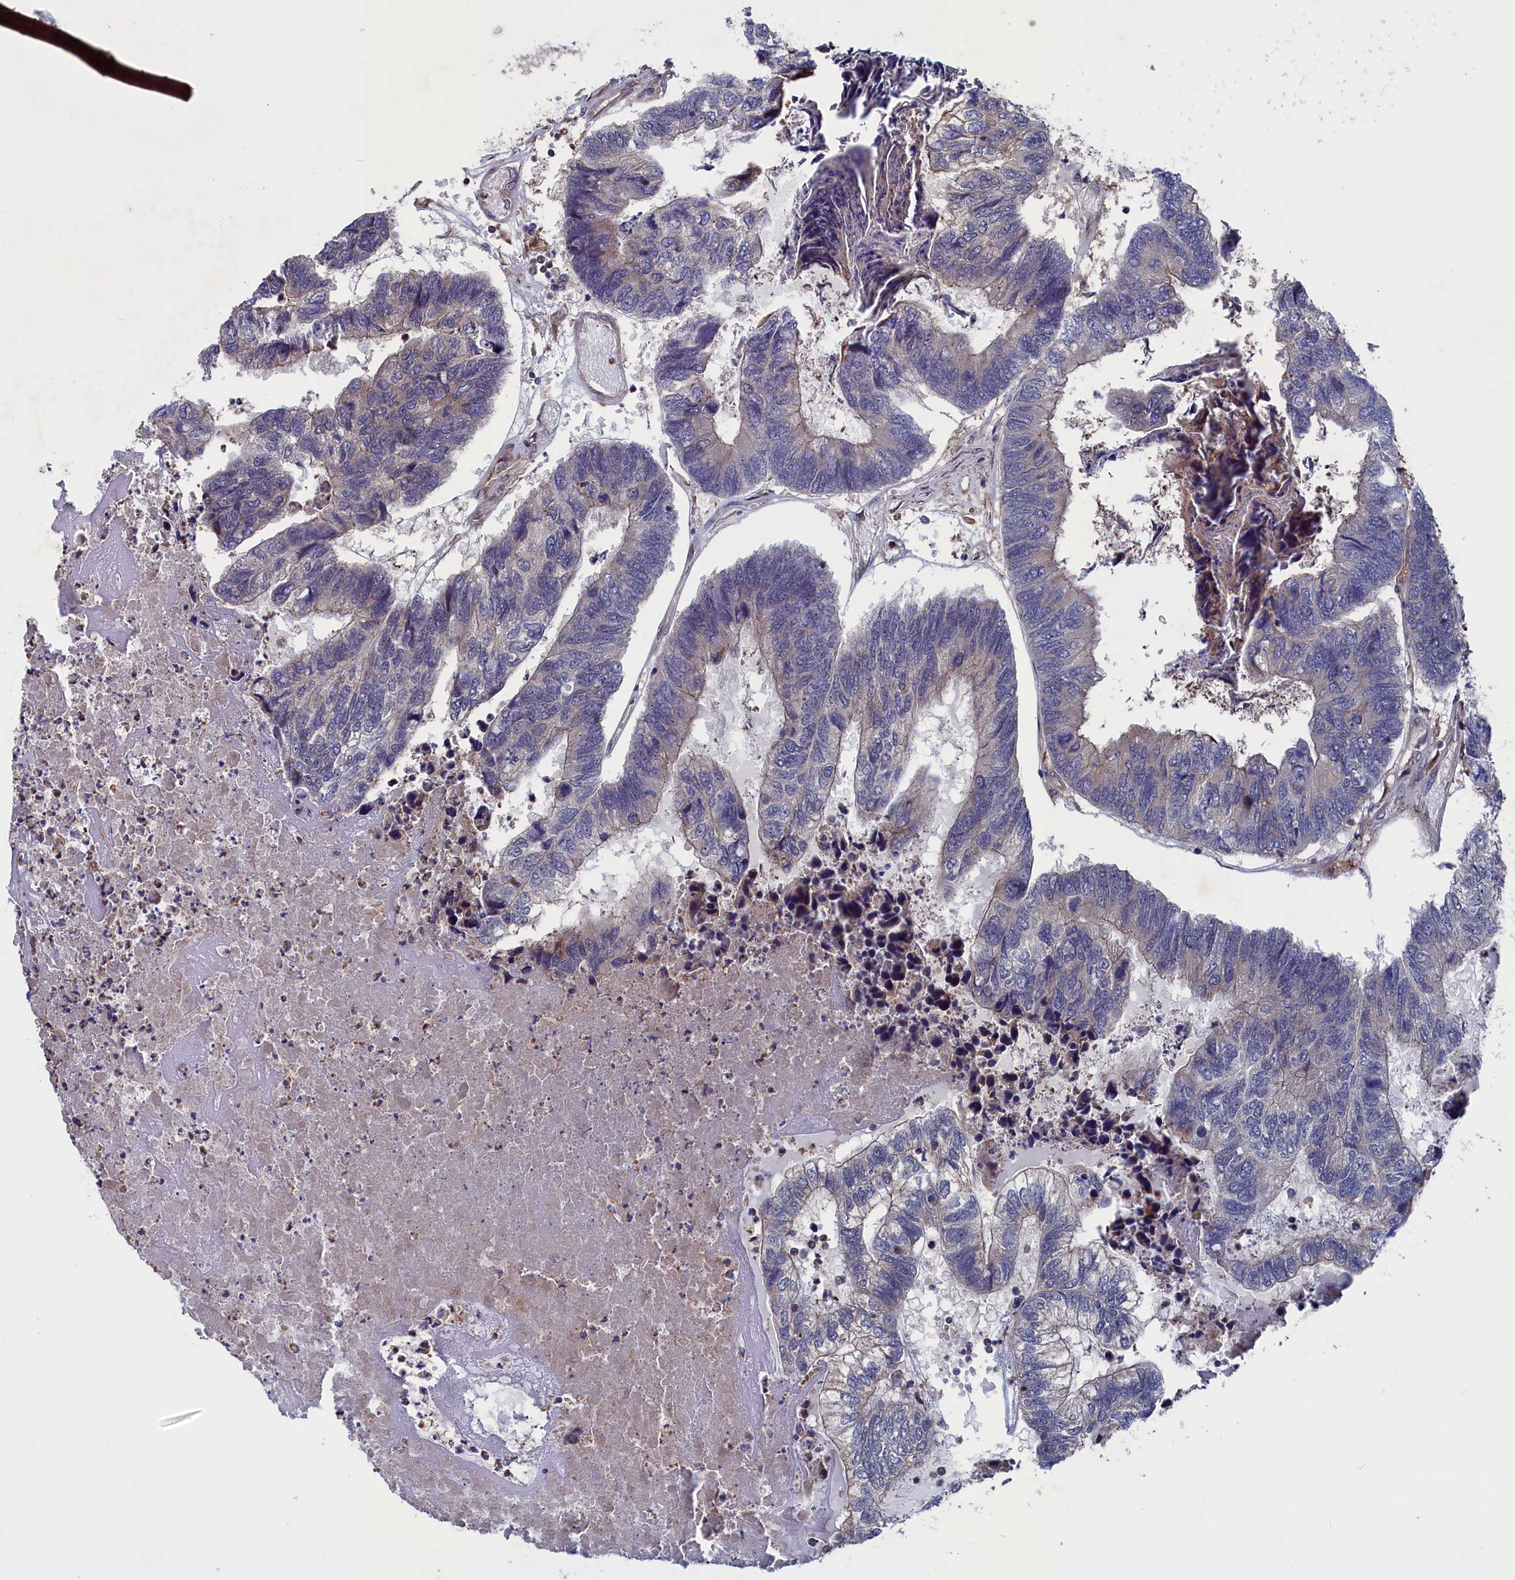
{"staining": {"intensity": "weak", "quantity": "25%-75%", "location": "cytoplasmic/membranous"}, "tissue": "colorectal cancer", "cell_type": "Tumor cells", "image_type": "cancer", "snomed": [{"axis": "morphology", "description": "Adenocarcinoma, NOS"}, {"axis": "topography", "description": "Colon"}], "caption": "IHC (DAB (3,3'-diaminobenzidine)) staining of human adenocarcinoma (colorectal) demonstrates weak cytoplasmic/membranous protein staining in approximately 25%-75% of tumor cells. (DAB IHC with brightfield microscopy, high magnification).", "gene": "SPATA13", "patient": {"sex": "female", "age": 67}}